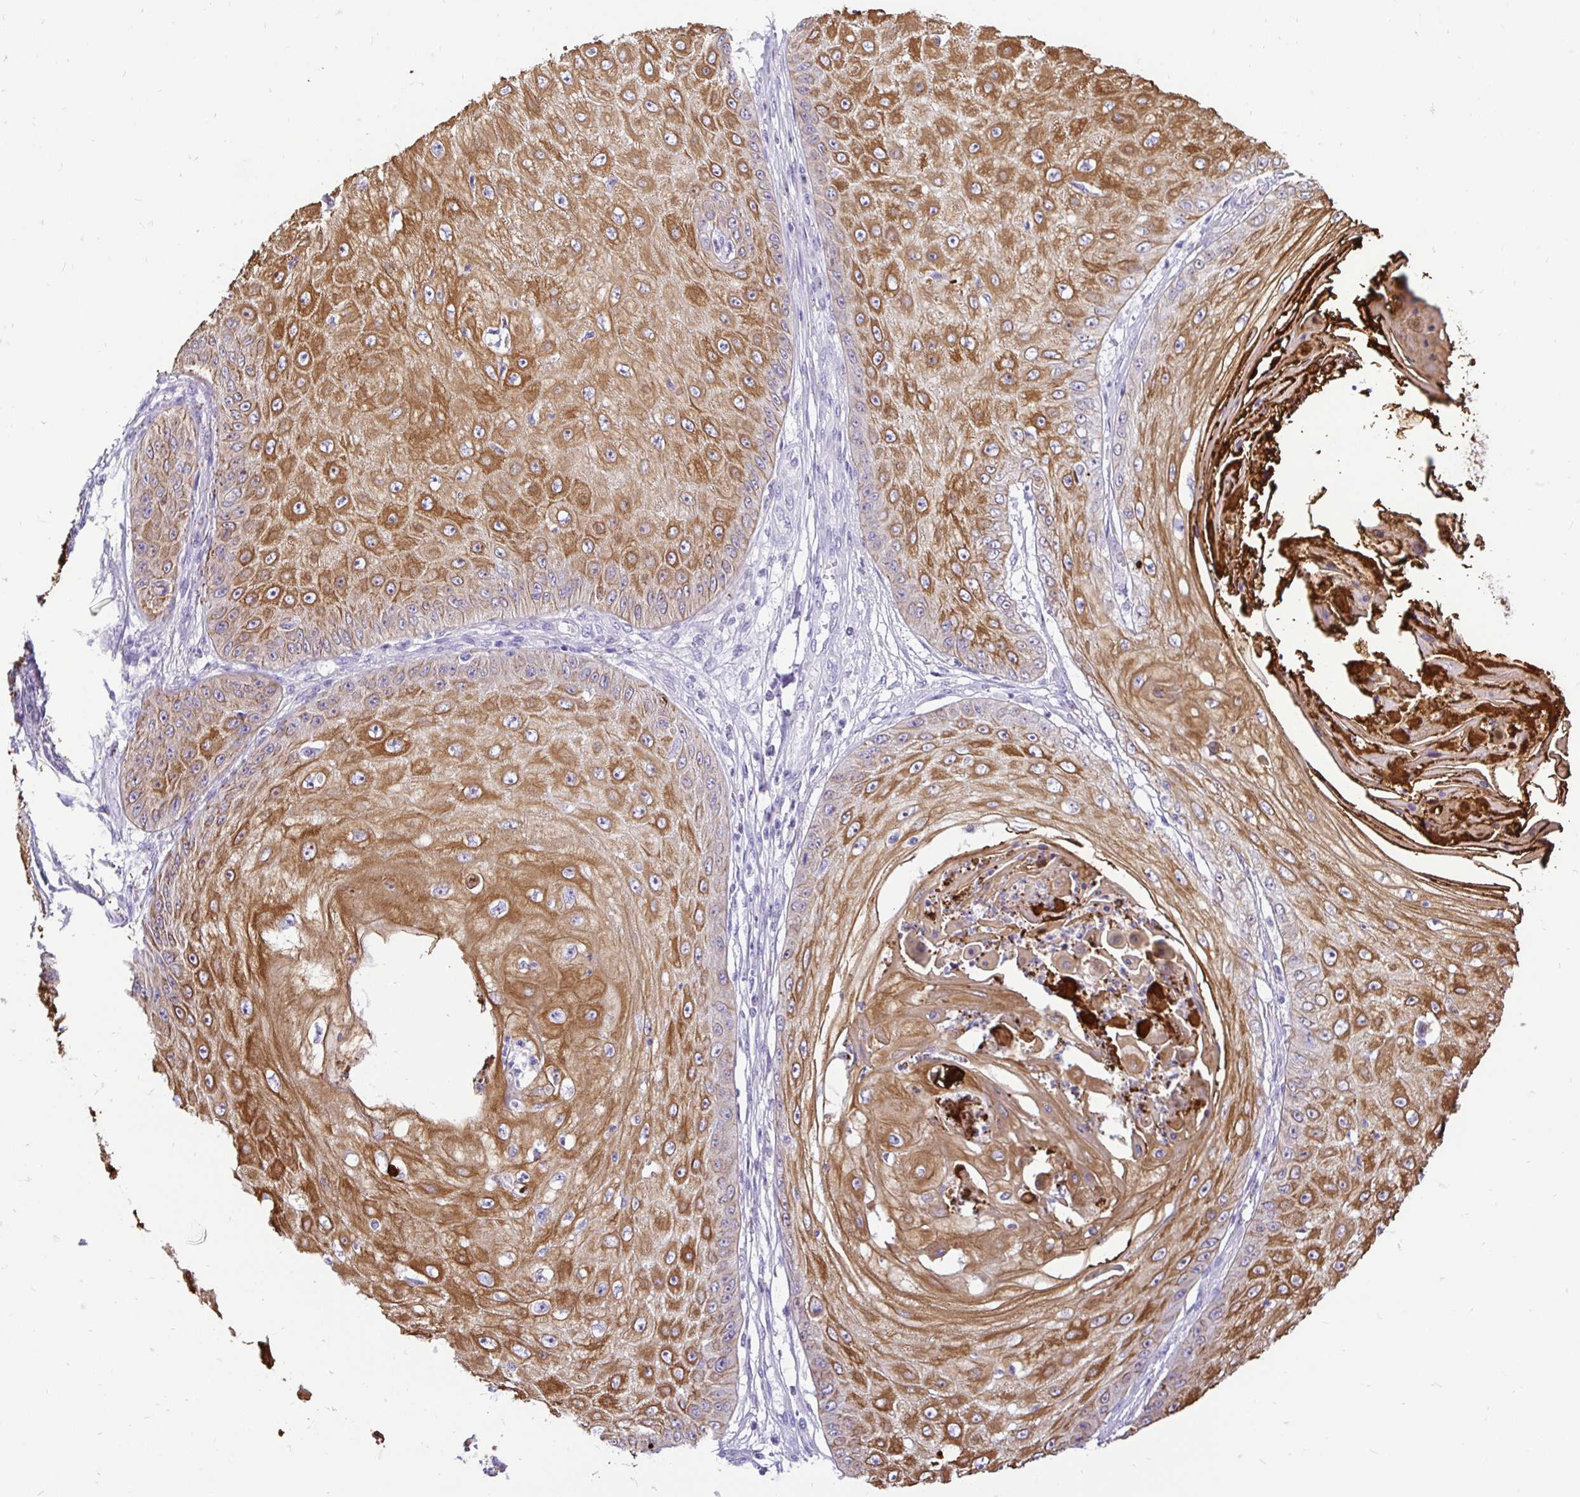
{"staining": {"intensity": "moderate", "quantity": ">75%", "location": "cytoplasmic/membranous"}, "tissue": "skin cancer", "cell_type": "Tumor cells", "image_type": "cancer", "snomed": [{"axis": "morphology", "description": "Squamous cell carcinoma, NOS"}, {"axis": "topography", "description": "Skin"}], "caption": "An image showing moderate cytoplasmic/membranous positivity in approximately >75% of tumor cells in skin cancer, as visualized by brown immunohistochemical staining.", "gene": "TAF1D", "patient": {"sex": "male", "age": 70}}